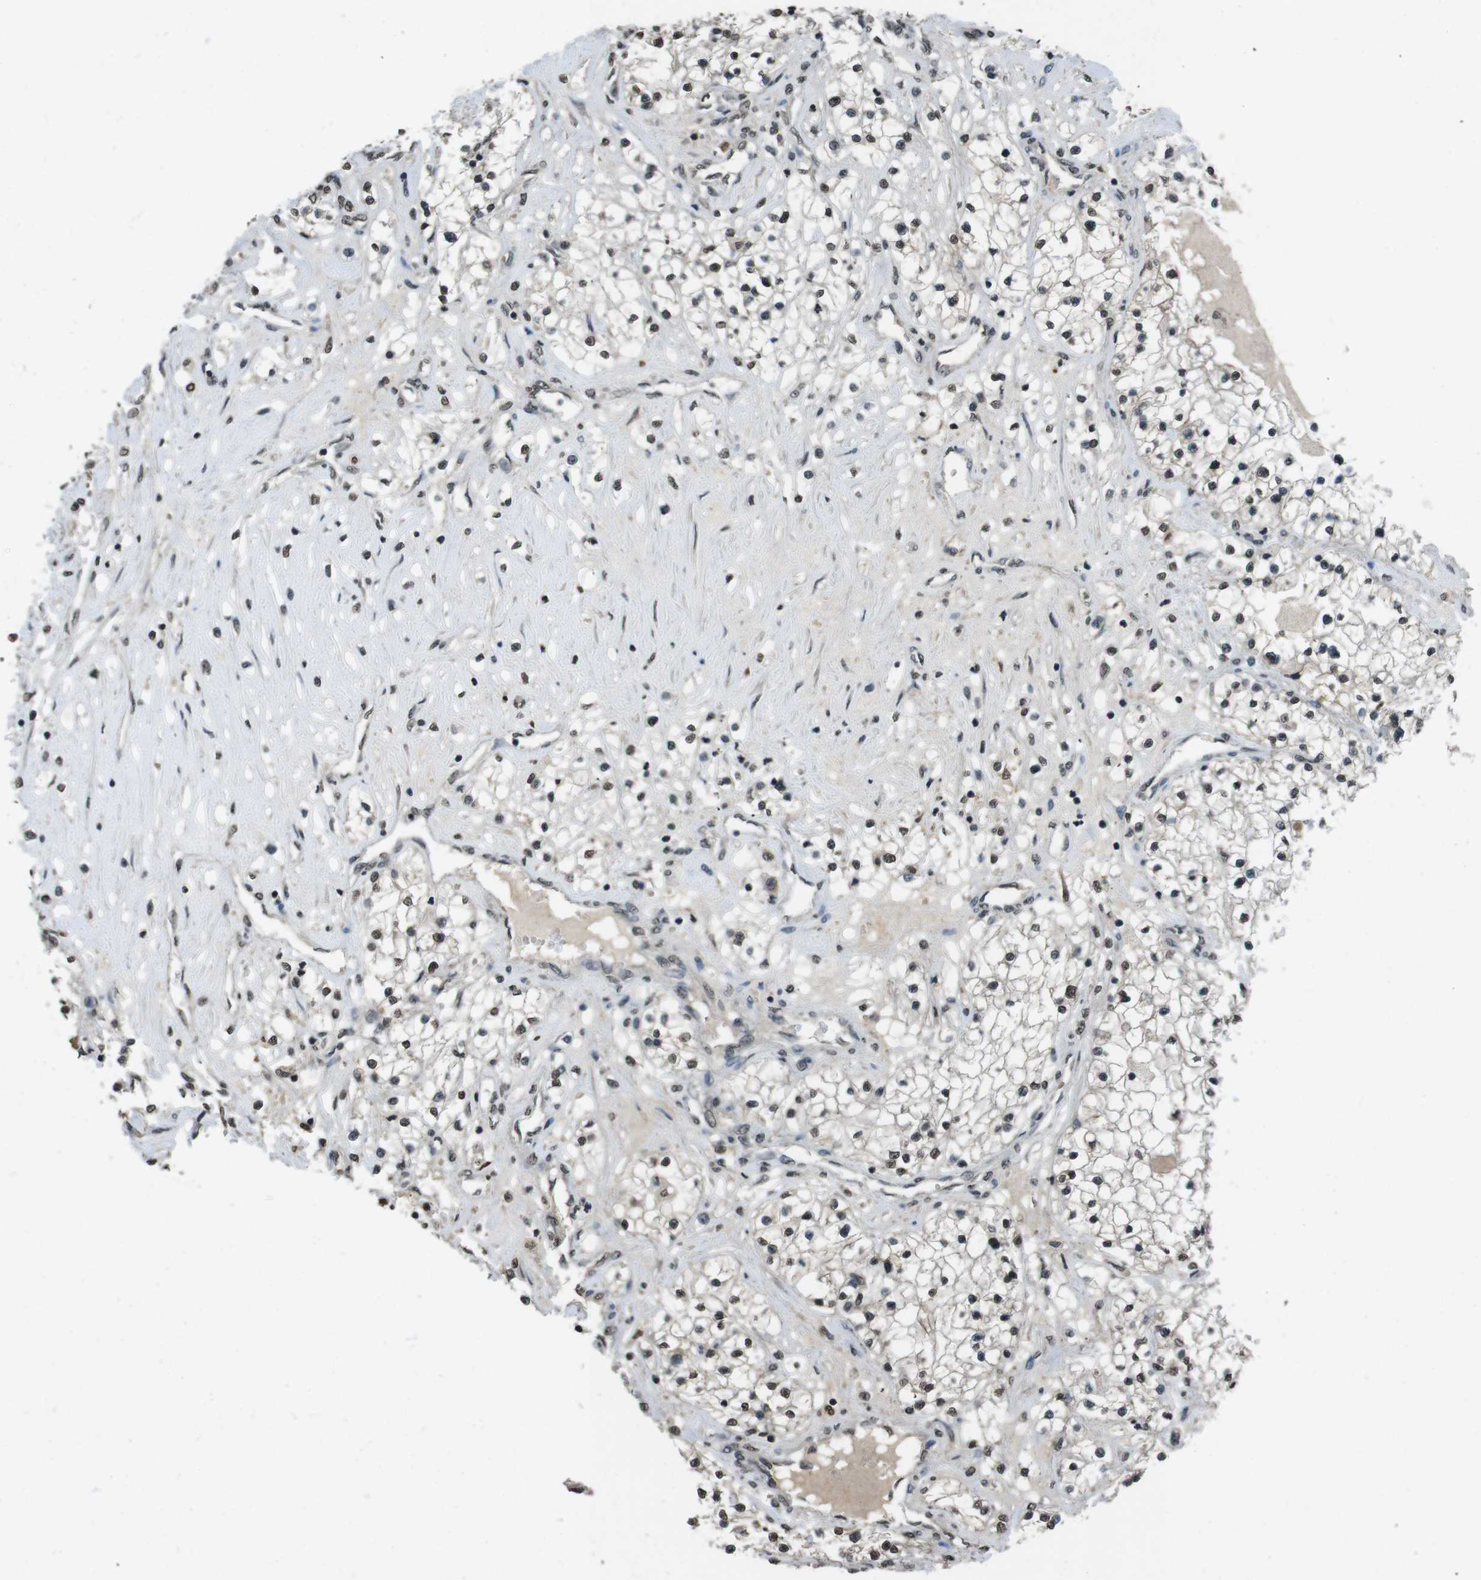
{"staining": {"intensity": "moderate", "quantity": "25%-75%", "location": "nuclear"}, "tissue": "renal cancer", "cell_type": "Tumor cells", "image_type": "cancer", "snomed": [{"axis": "morphology", "description": "Adenocarcinoma, NOS"}, {"axis": "topography", "description": "Kidney"}], "caption": "An image of human renal cancer (adenocarcinoma) stained for a protein shows moderate nuclear brown staining in tumor cells.", "gene": "MAF", "patient": {"sex": "male", "age": 68}}